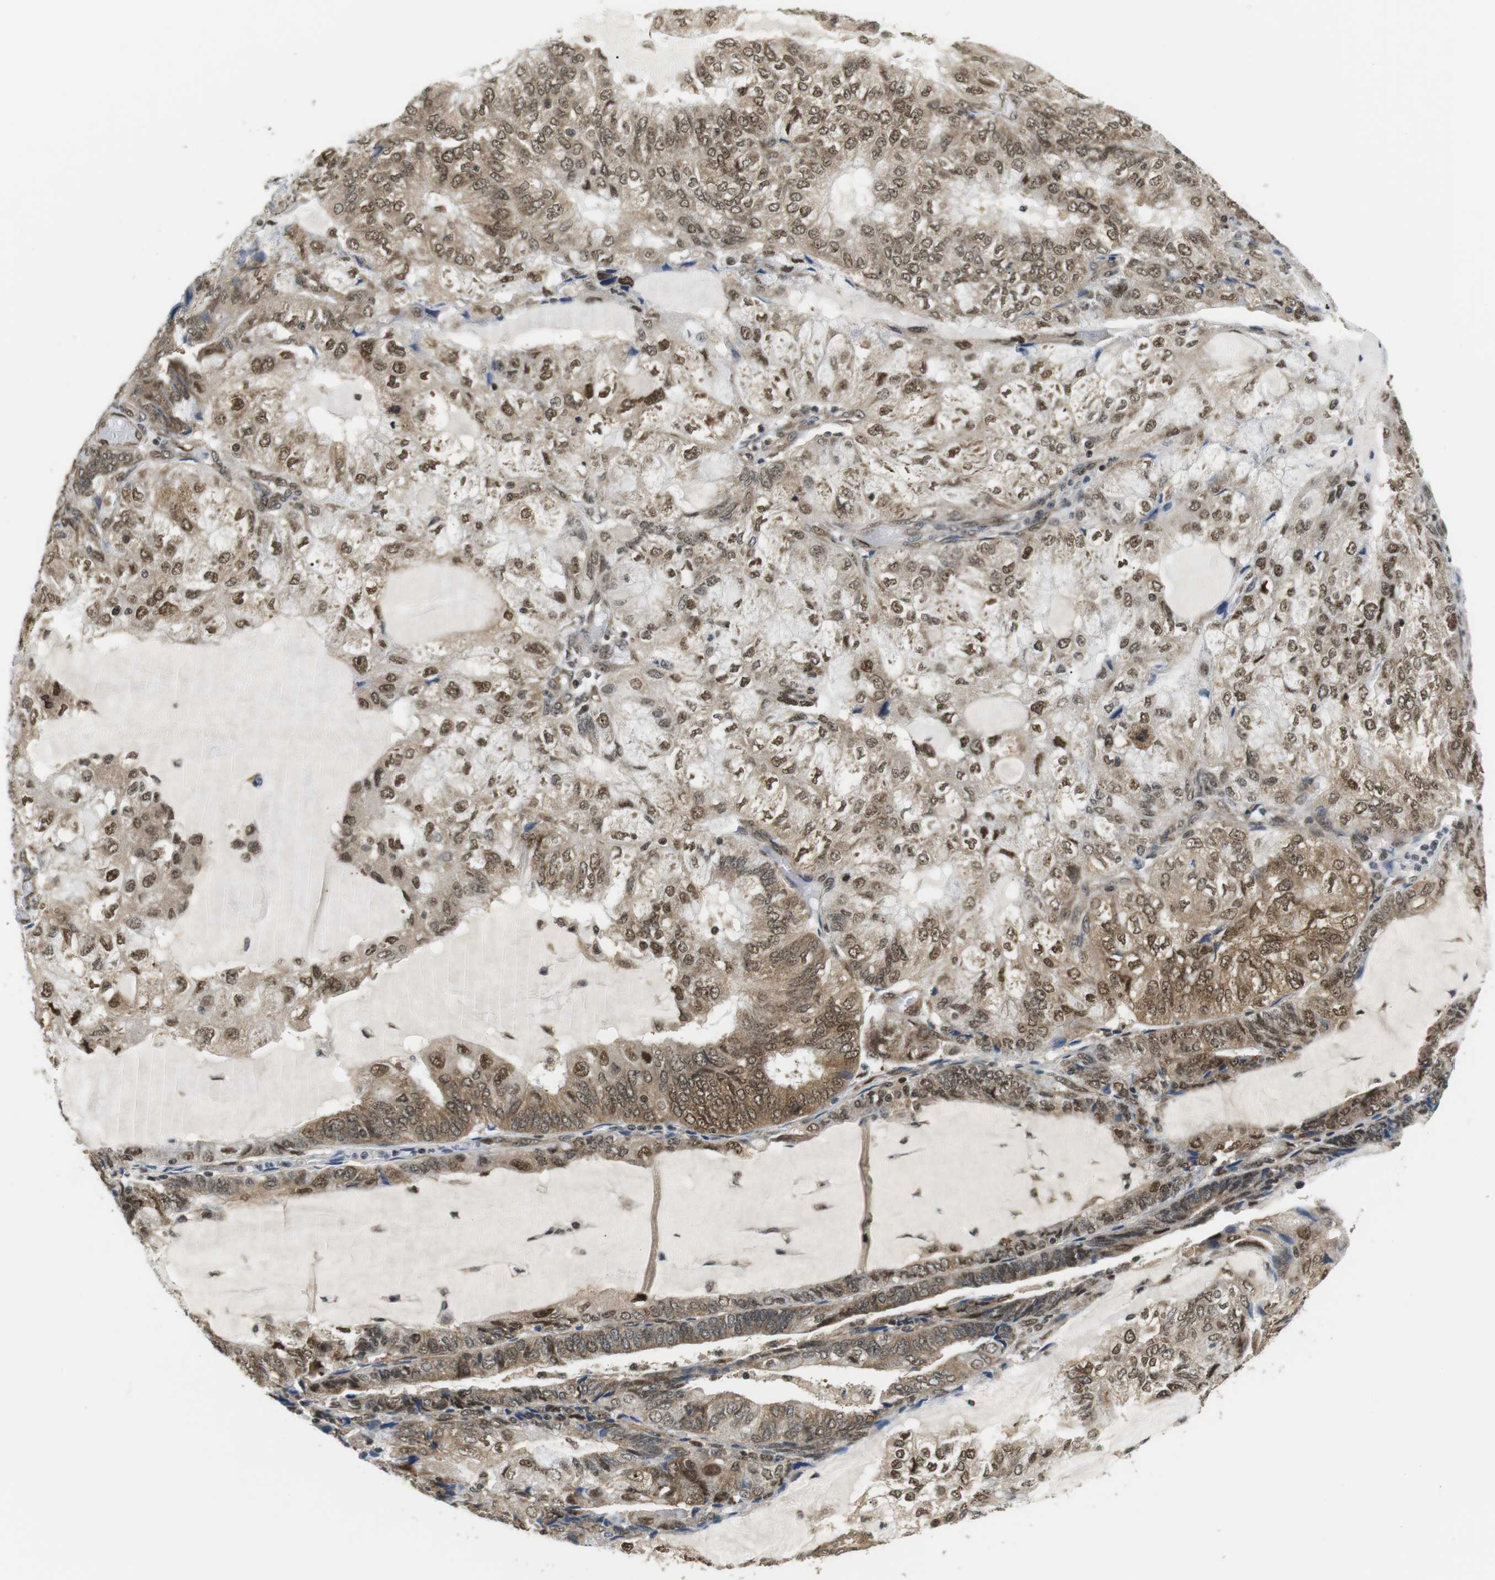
{"staining": {"intensity": "moderate", "quantity": ">75%", "location": "cytoplasmic/membranous,nuclear"}, "tissue": "endometrial cancer", "cell_type": "Tumor cells", "image_type": "cancer", "snomed": [{"axis": "morphology", "description": "Adenocarcinoma, NOS"}, {"axis": "topography", "description": "Endometrium"}], "caption": "Human endometrial adenocarcinoma stained with a protein marker shows moderate staining in tumor cells.", "gene": "CSNK2B", "patient": {"sex": "female", "age": 81}}